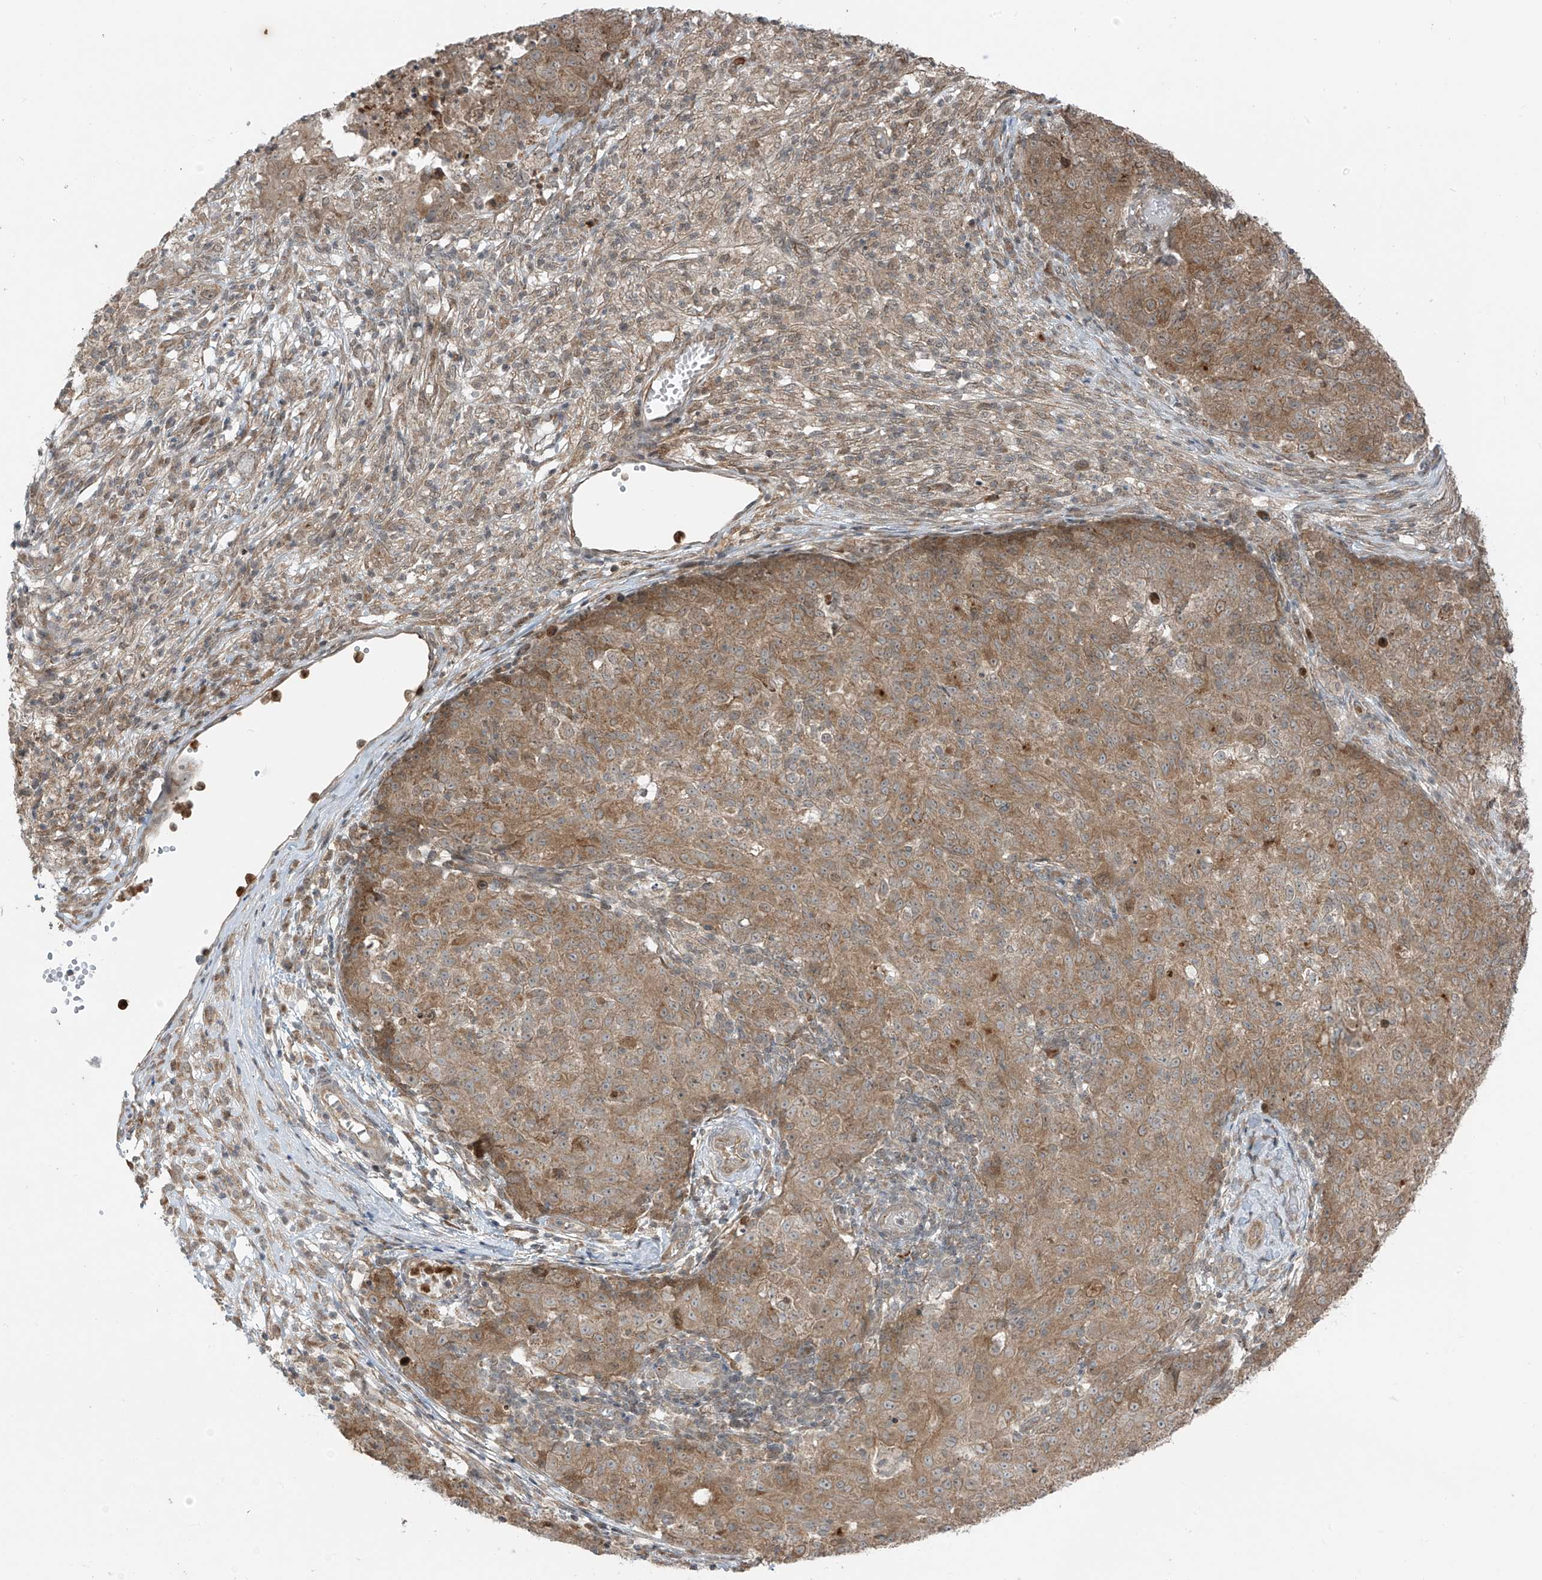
{"staining": {"intensity": "moderate", "quantity": ">75%", "location": "cytoplasmic/membranous"}, "tissue": "ovarian cancer", "cell_type": "Tumor cells", "image_type": "cancer", "snomed": [{"axis": "morphology", "description": "Carcinoma, endometroid"}, {"axis": "topography", "description": "Ovary"}], "caption": "This is a histology image of immunohistochemistry (IHC) staining of ovarian endometroid carcinoma, which shows moderate staining in the cytoplasmic/membranous of tumor cells.", "gene": "PDE11A", "patient": {"sex": "female", "age": 42}}